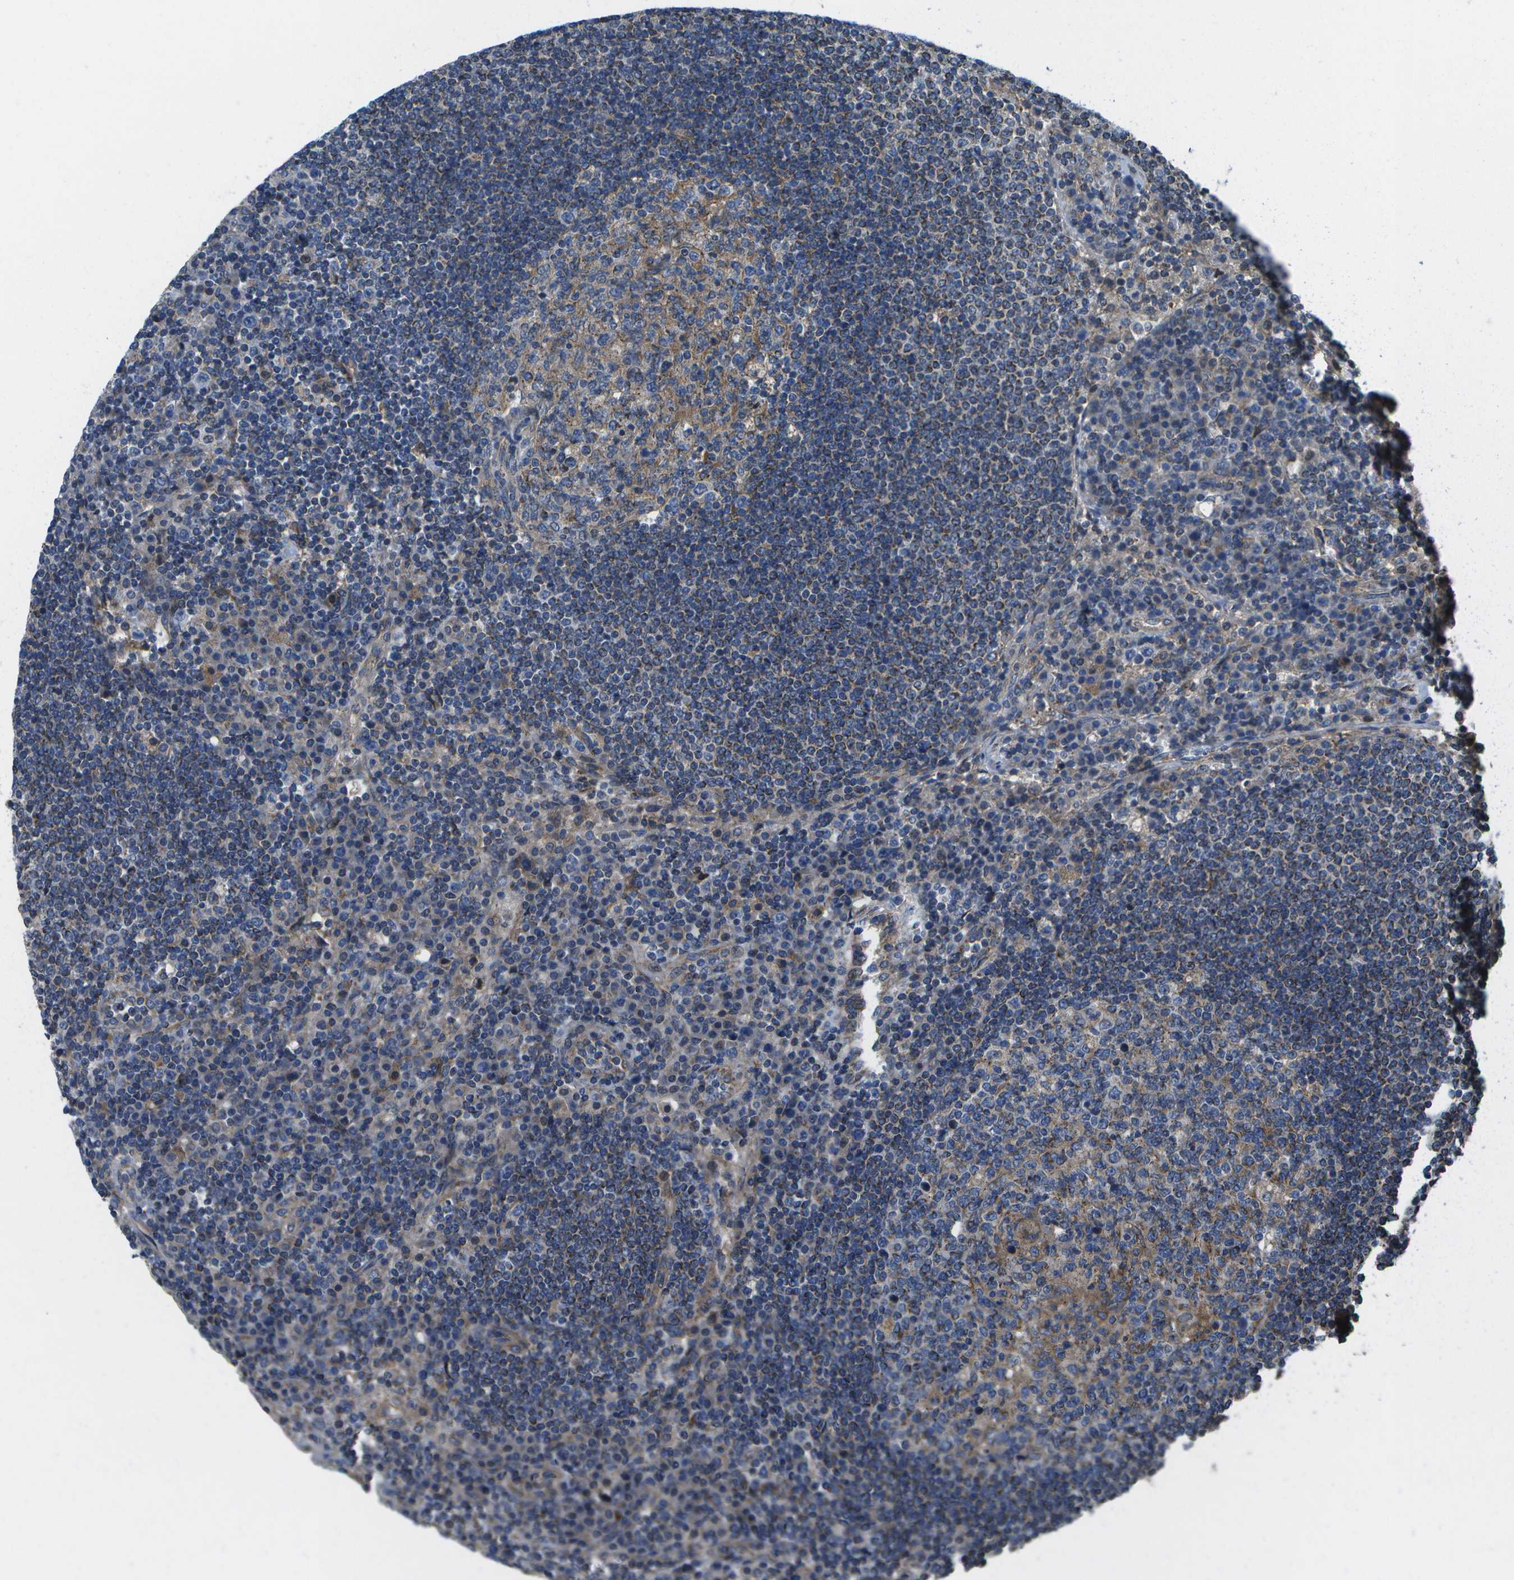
{"staining": {"intensity": "moderate", "quantity": "25%-75%", "location": "cytoplasmic/membranous"}, "tissue": "lymph node", "cell_type": "Germinal center cells", "image_type": "normal", "snomed": [{"axis": "morphology", "description": "Normal tissue, NOS"}, {"axis": "topography", "description": "Lymph node"}], "caption": "Unremarkable lymph node was stained to show a protein in brown. There is medium levels of moderate cytoplasmic/membranous positivity in approximately 25%-75% of germinal center cells. (IHC, brightfield microscopy, high magnification).", "gene": "MVK", "patient": {"sex": "female", "age": 53}}